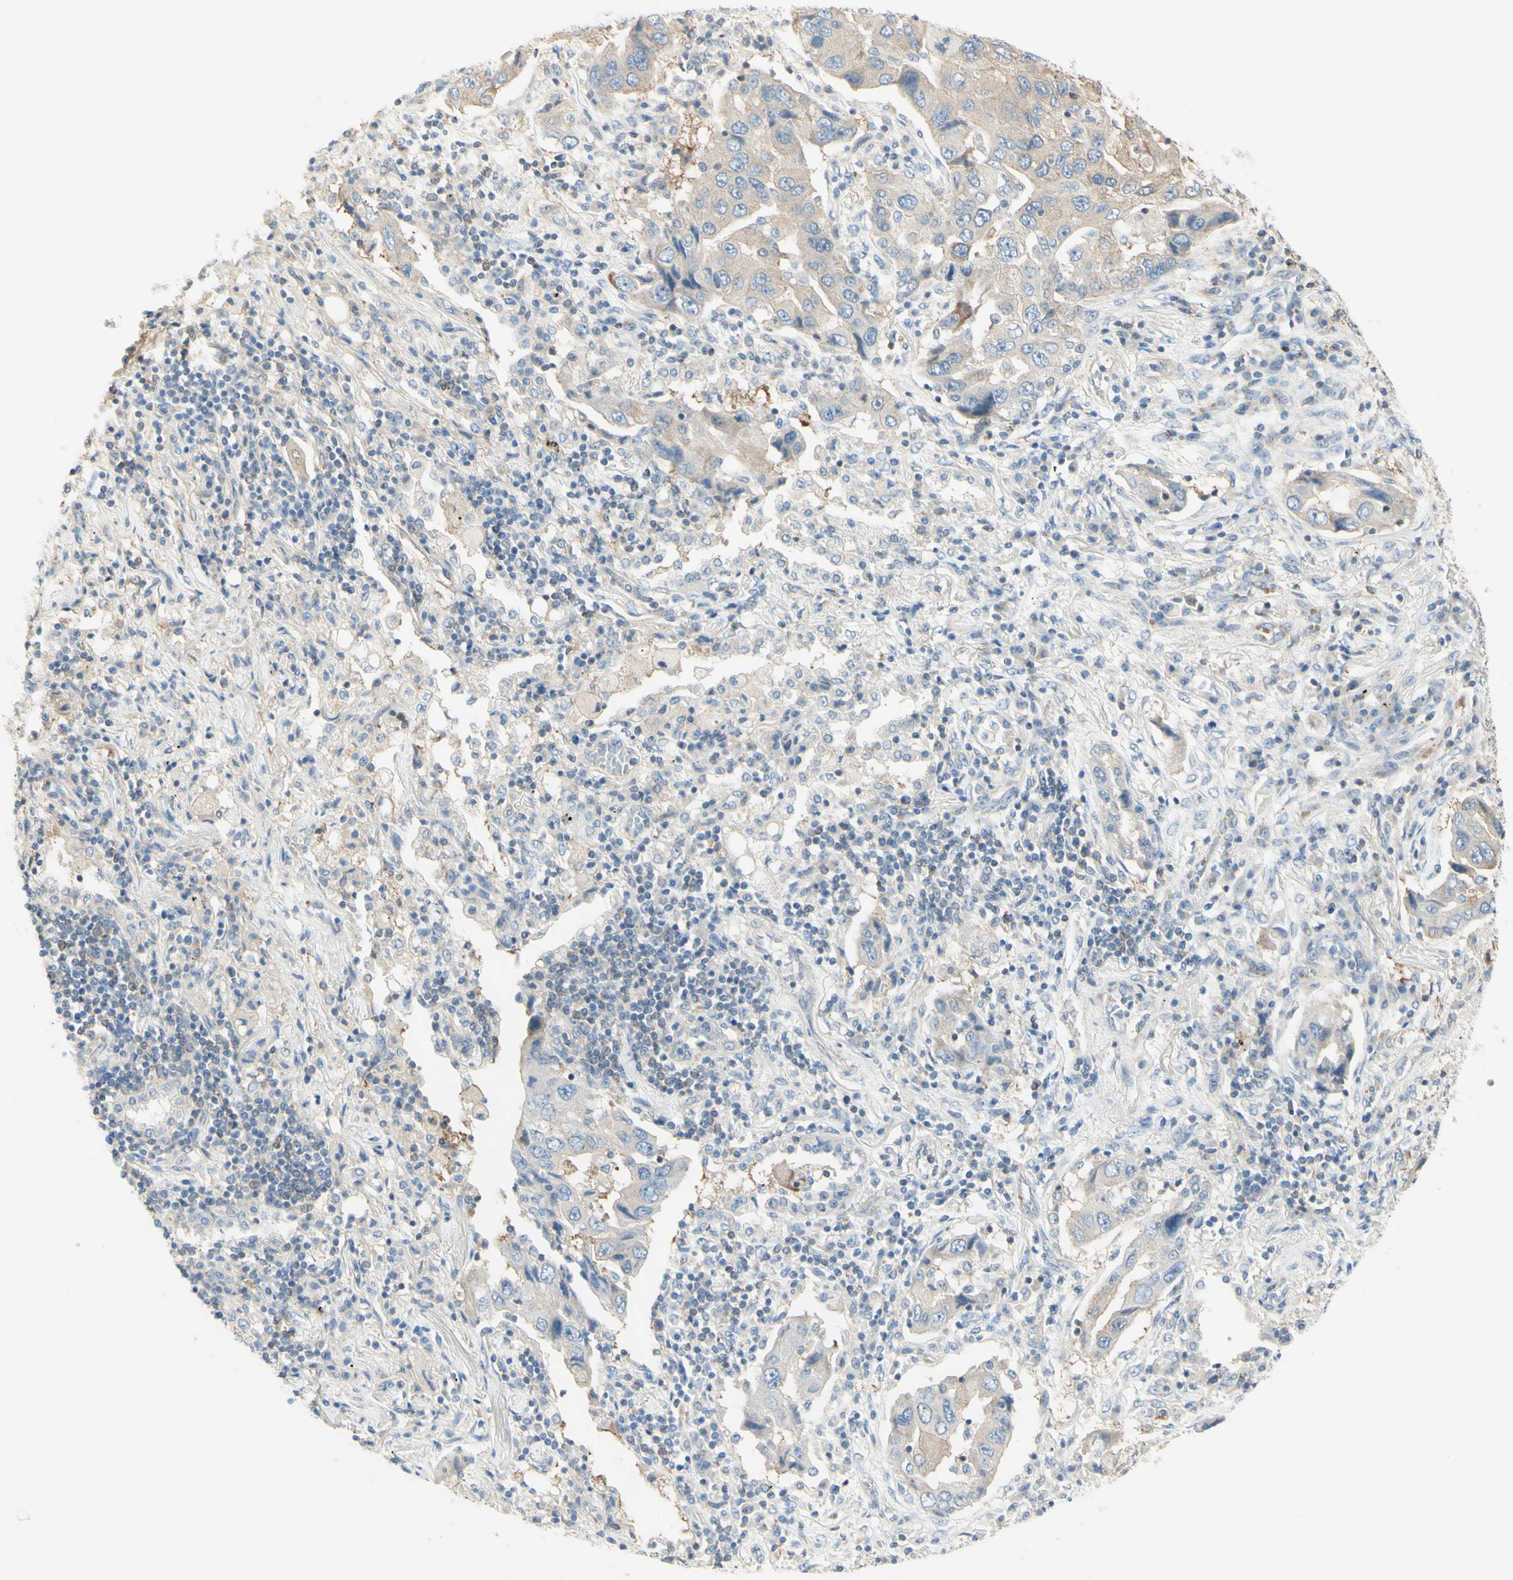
{"staining": {"intensity": "weak", "quantity": "<25%", "location": "cytoplasmic/membranous"}, "tissue": "lung cancer", "cell_type": "Tumor cells", "image_type": "cancer", "snomed": [{"axis": "morphology", "description": "Adenocarcinoma, NOS"}, {"axis": "topography", "description": "Lung"}], "caption": "DAB immunohistochemical staining of human lung adenocarcinoma shows no significant positivity in tumor cells.", "gene": "MTM1", "patient": {"sex": "female", "age": 65}}